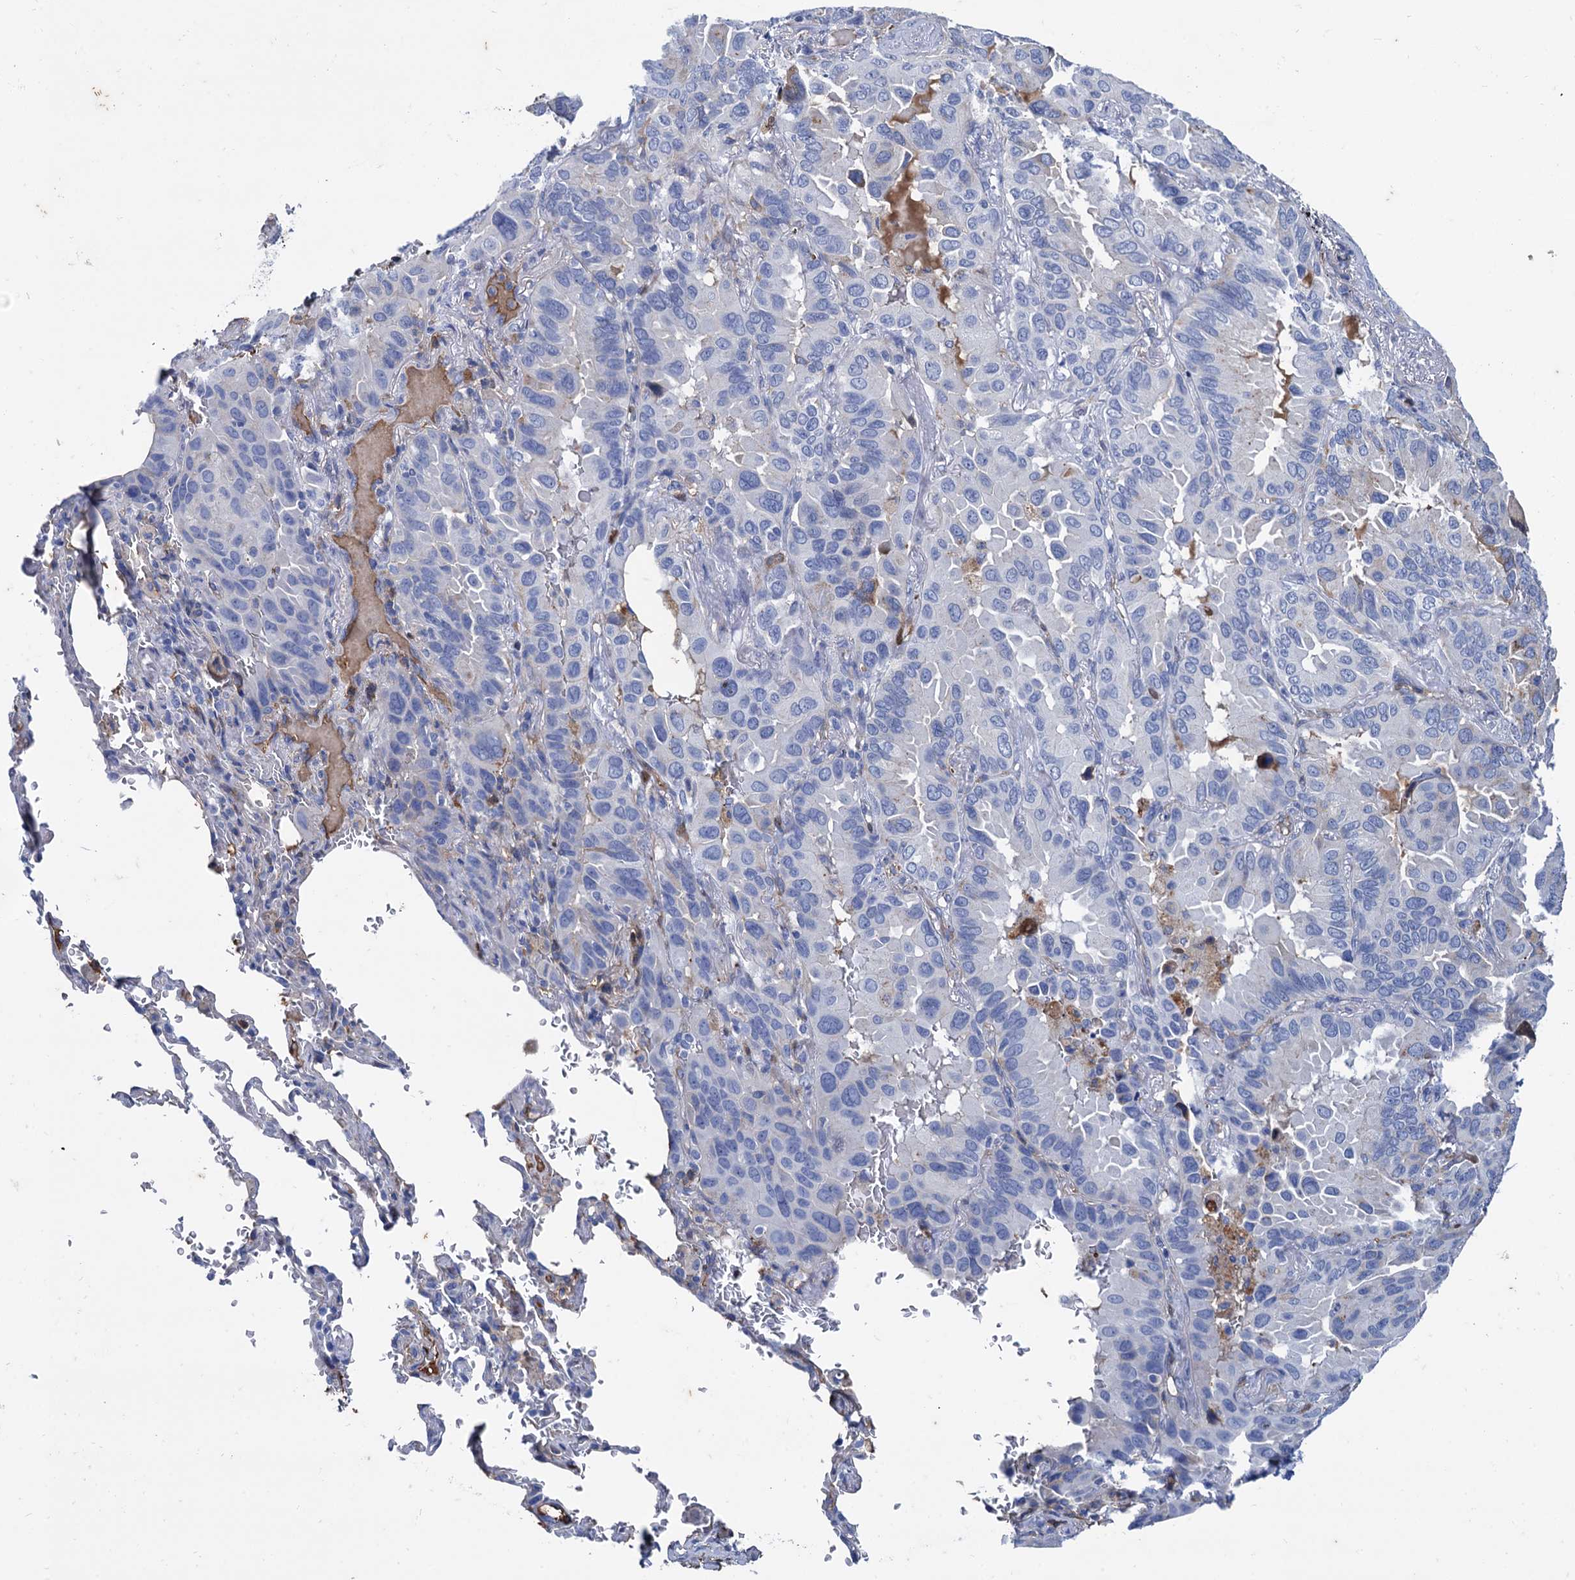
{"staining": {"intensity": "negative", "quantity": "none", "location": "none"}, "tissue": "lung cancer", "cell_type": "Tumor cells", "image_type": "cancer", "snomed": [{"axis": "morphology", "description": "Adenocarcinoma, NOS"}, {"axis": "topography", "description": "Lung"}], "caption": "Histopathology image shows no protein positivity in tumor cells of lung cancer (adenocarcinoma) tissue.", "gene": "TMEM72", "patient": {"sex": "male", "age": 64}}